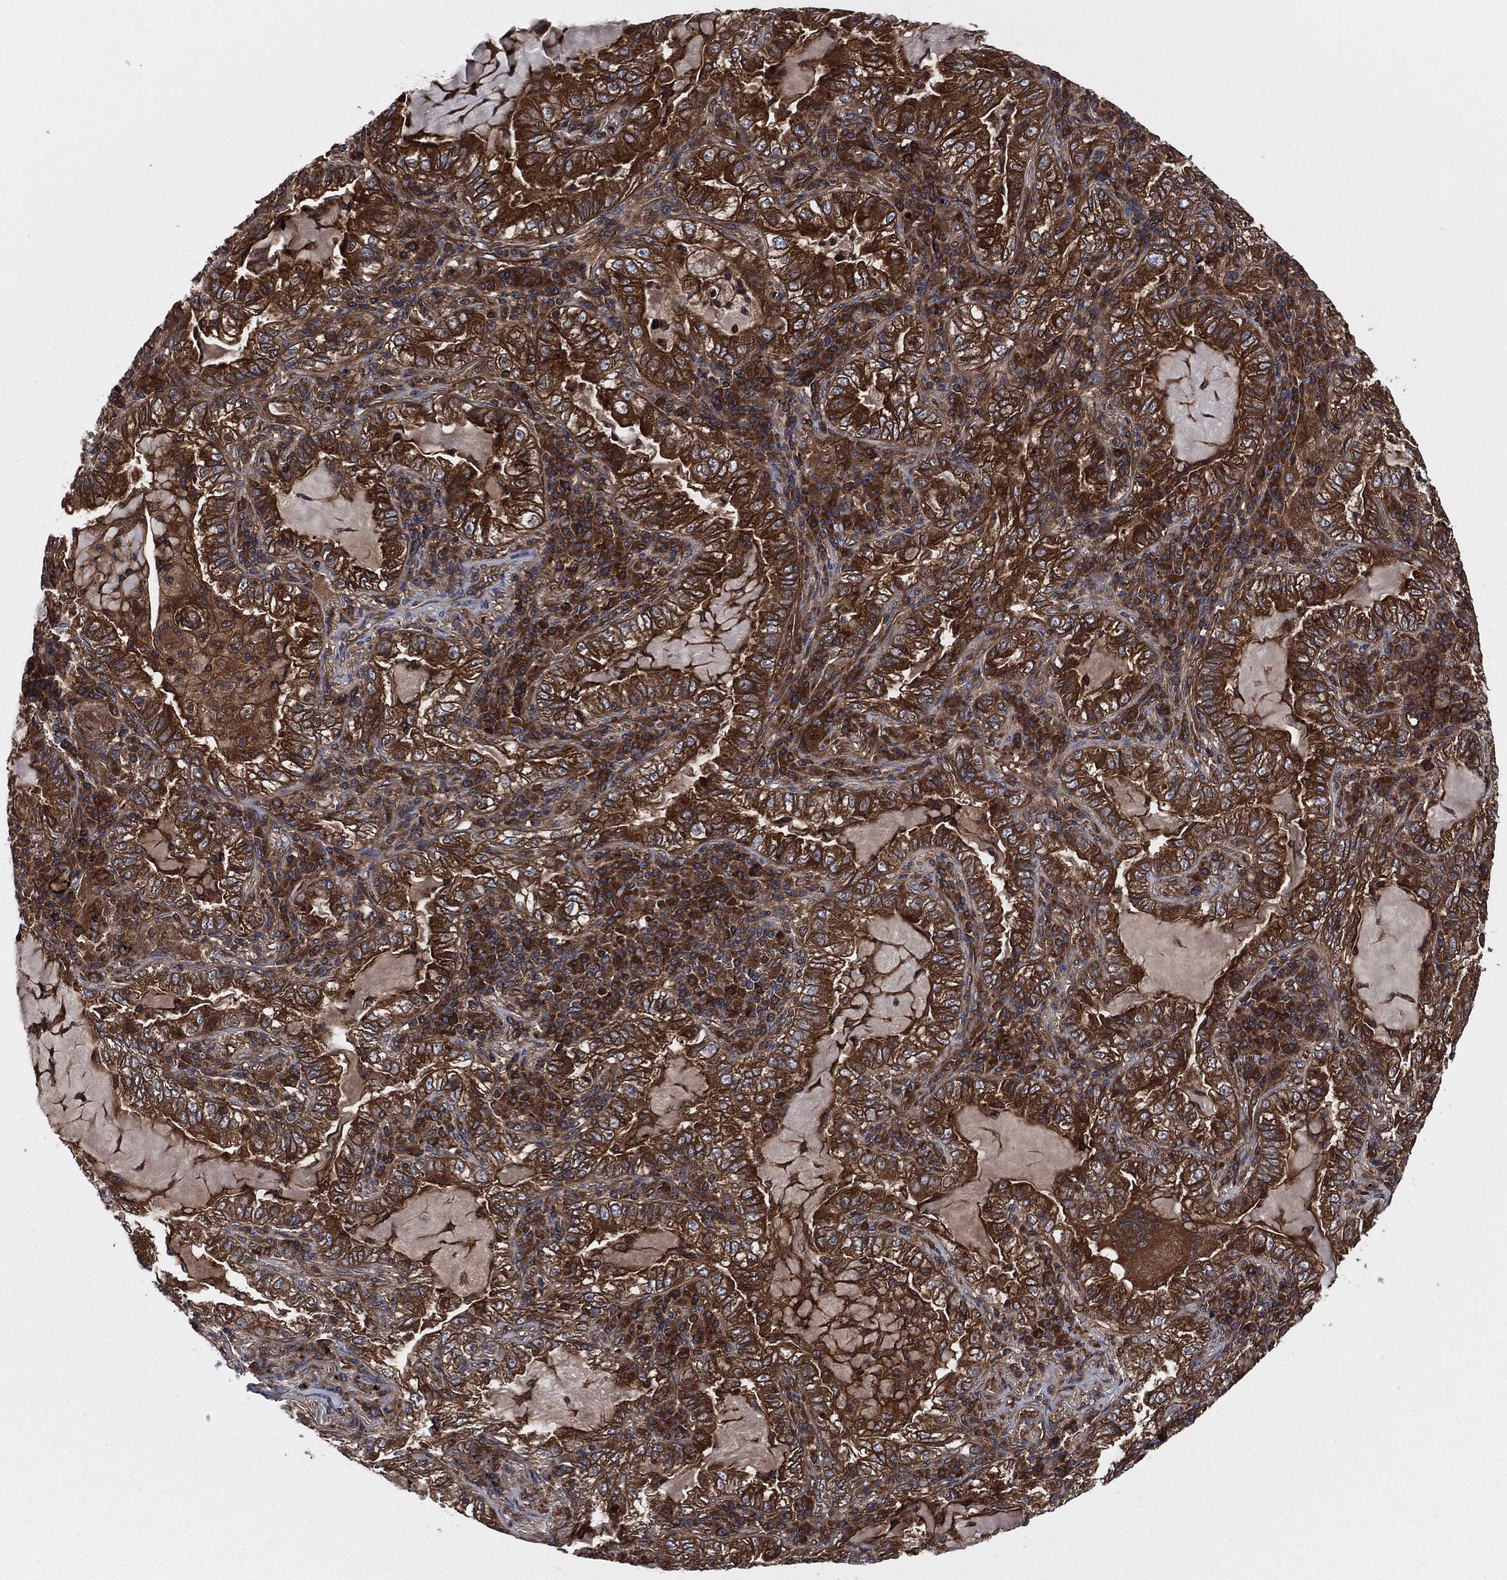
{"staining": {"intensity": "moderate", "quantity": ">75%", "location": "cytoplasmic/membranous"}, "tissue": "lung cancer", "cell_type": "Tumor cells", "image_type": "cancer", "snomed": [{"axis": "morphology", "description": "Adenocarcinoma, NOS"}, {"axis": "topography", "description": "Lung"}], "caption": "Lung adenocarcinoma stained for a protein (brown) displays moderate cytoplasmic/membranous positive staining in approximately >75% of tumor cells.", "gene": "XPNPEP1", "patient": {"sex": "female", "age": 73}}